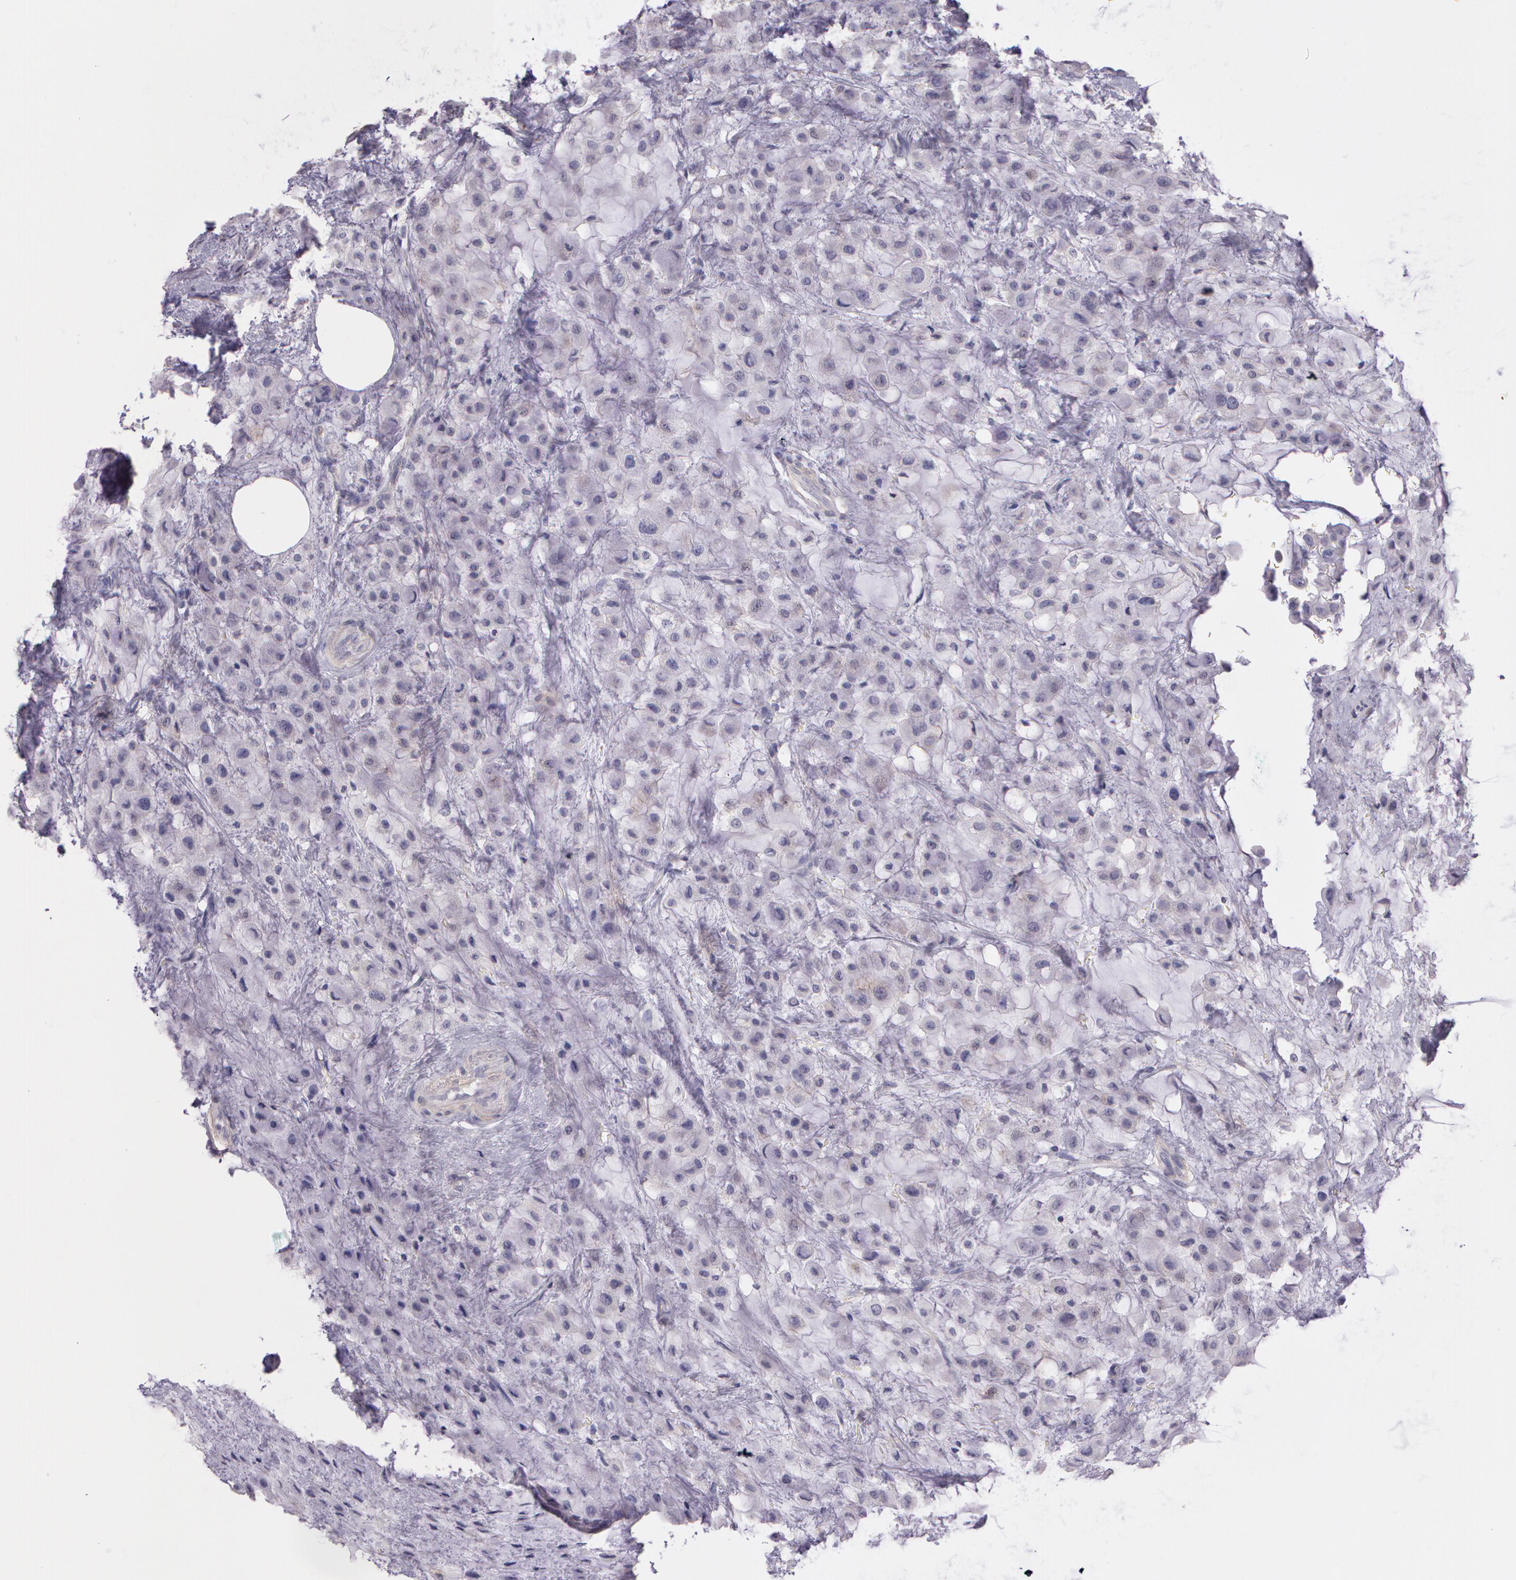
{"staining": {"intensity": "negative", "quantity": "none", "location": "none"}, "tissue": "breast cancer", "cell_type": "Tumor cells", "image_type": "cancer", "snomed": [{"axis": "morphology", "description": "Lobular carcinoma"}, {"axis": "topography", "description": "Breast"}], "caption": "Tumor cells show no significant protein positivity in lobular carcinoma (breast).", "gene": "G2E3", "patient": {"sex": "female", "age": 85}}